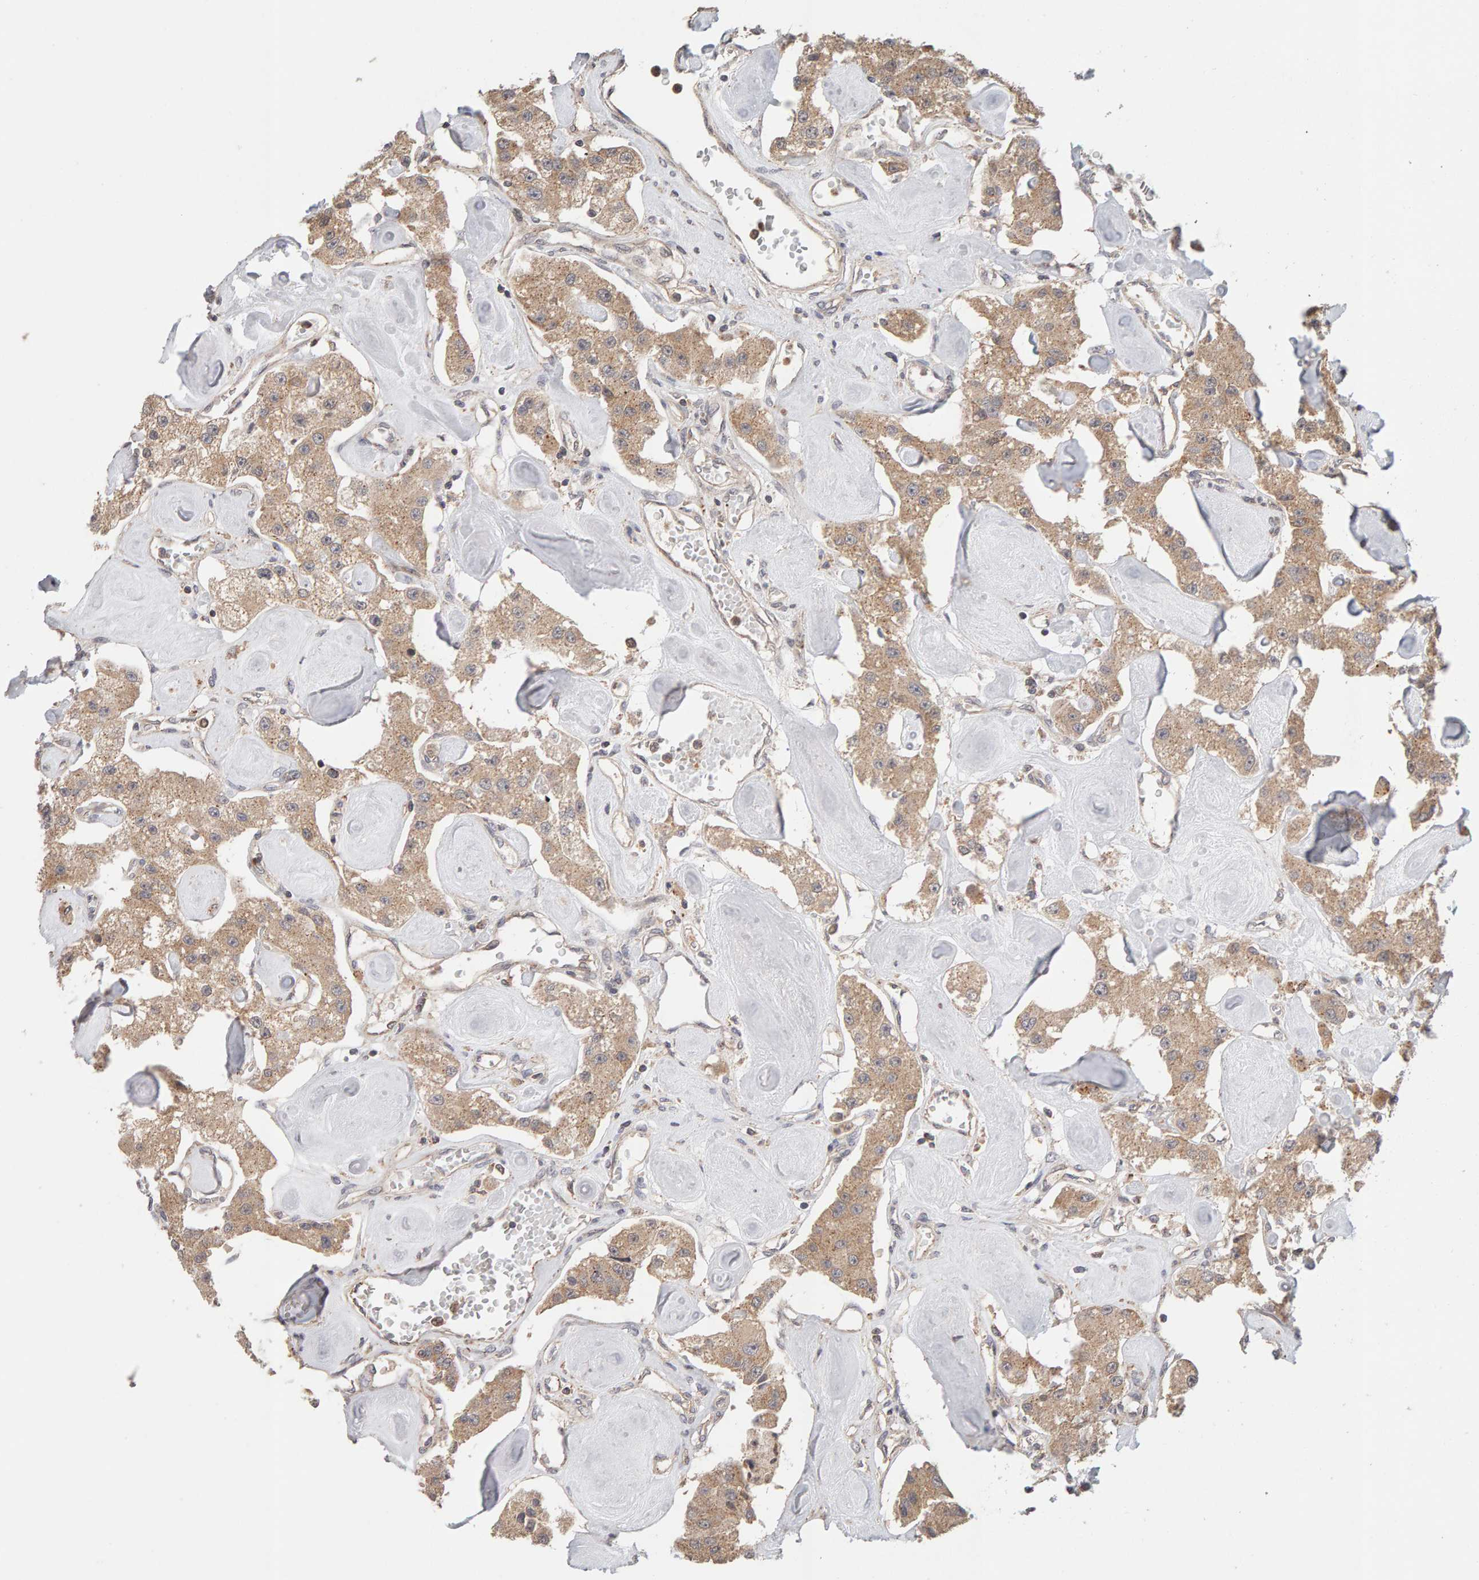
{"staining": {"intensity": "moderate", "quantity": ">75%", "location": "cytoplasmic/membranous"}, "tissue": "carcinoid", "cell_type": "Tumor cells", "image_type": "cancer", "snomed": [{"axis": "morphology", "description": "Carcinoid, malignant, NOS"}, {"axis": "topography", "description": "Pancreas"}], "caption": "DAB immunohistochemical staining of human carcinoid displays moderate cytoplasmic/membranous protein expression in about >75% of tumor cells. (Stains: DAB (3,3'-diaminobenzidine) in brown, nuclei in blue, Microscopy: brightfield microscopy at high magnification).", "gene": "DNAJC7", "patient": {"sex": "male", "age": 41}}